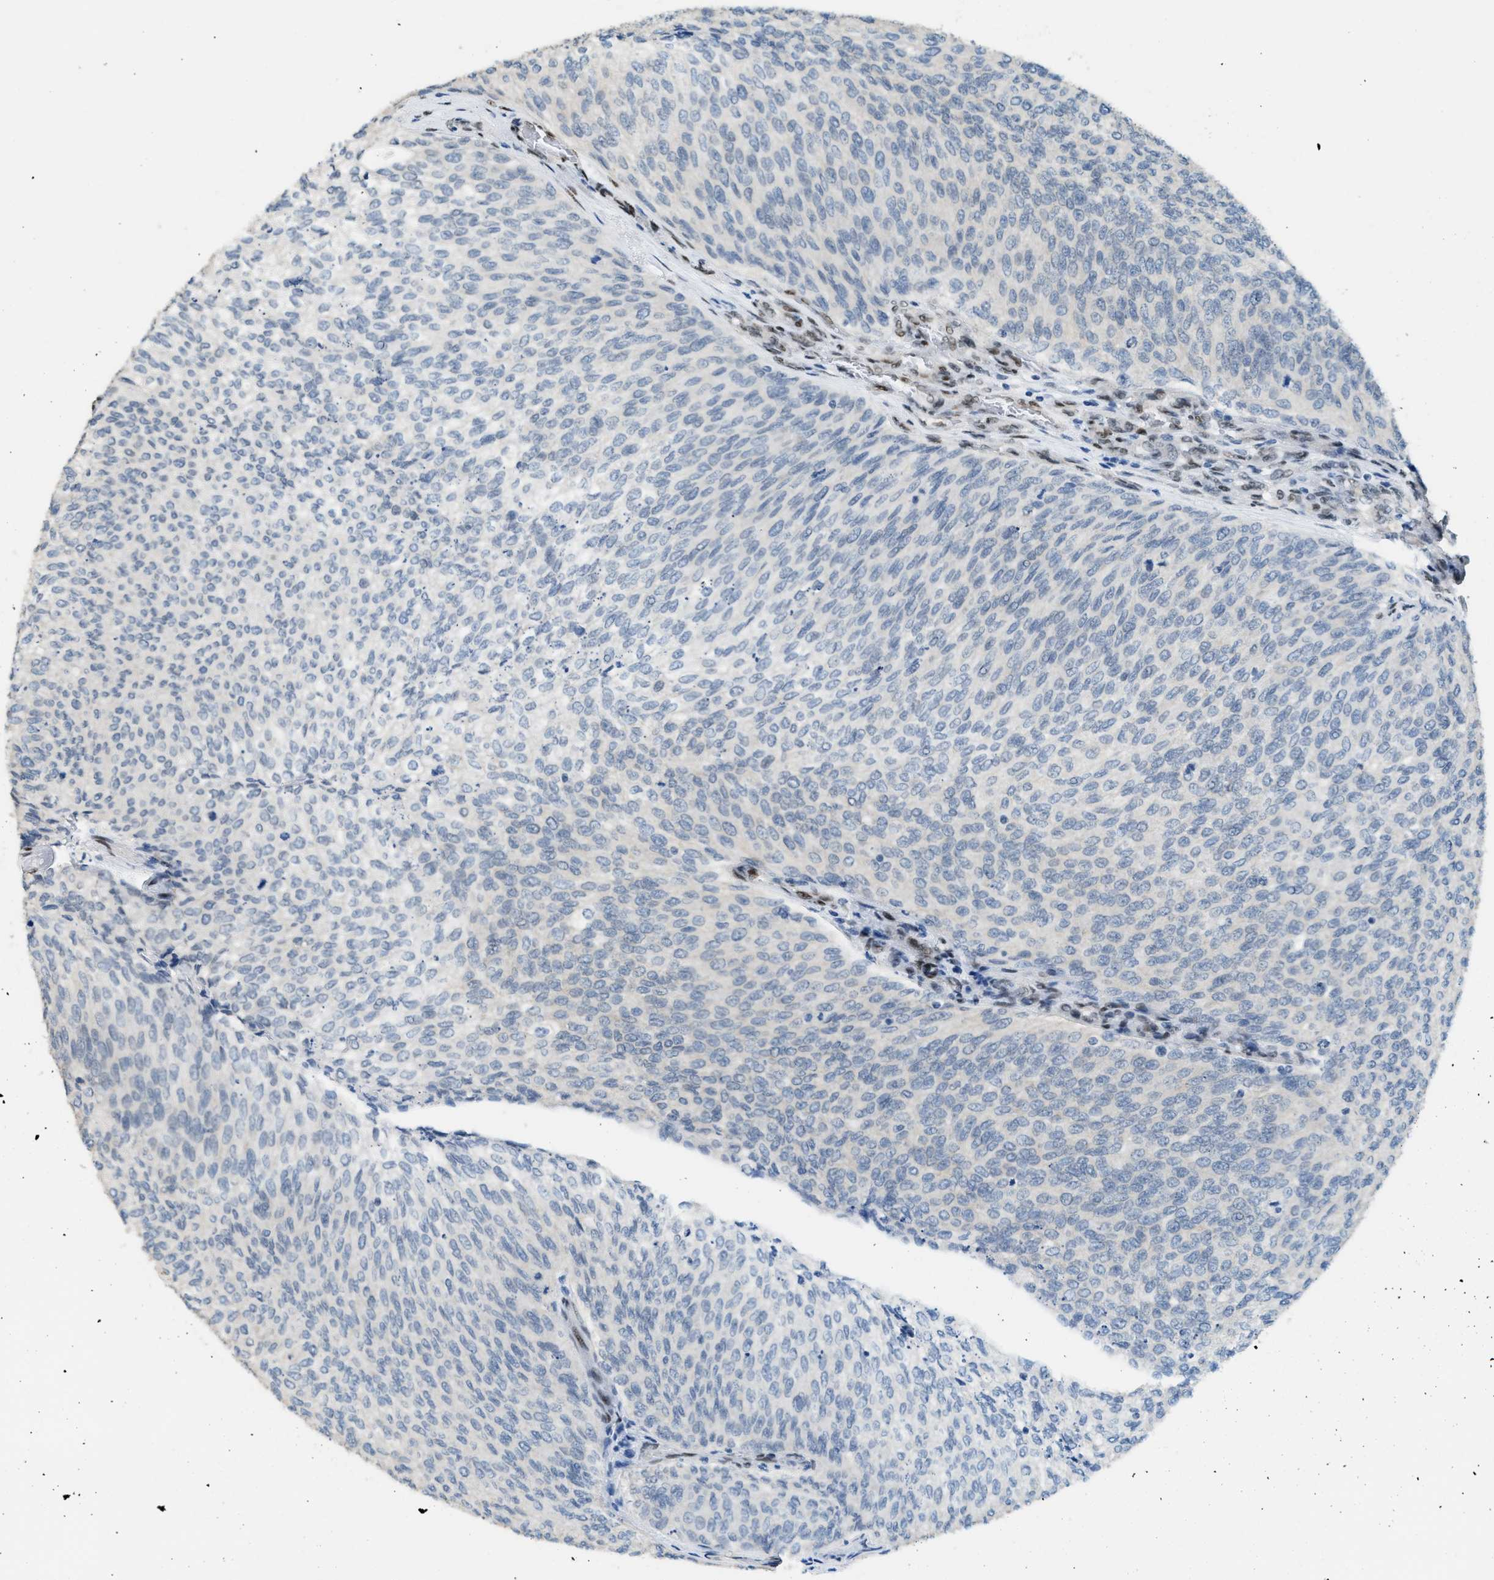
{"staining": {"intensity": "negative", "quantity": "none", "location": "none"}, "tissue": "urothelial cancer", "cell_type": "Tumor cells", "image_type": "cancer", "snomed": [{"axis": "morphology", "description": "Urothelial carcinoma, Low grade"}, {"axis": "topography", "description": "Urinary bladder"}], "caption": "This is an immunohistochemistry (IHC) image of human urothelial cancer. There is no expression in tumor cells.", "gene": "ZBTB20", "patient": {"sex": "female", "age": 79}}